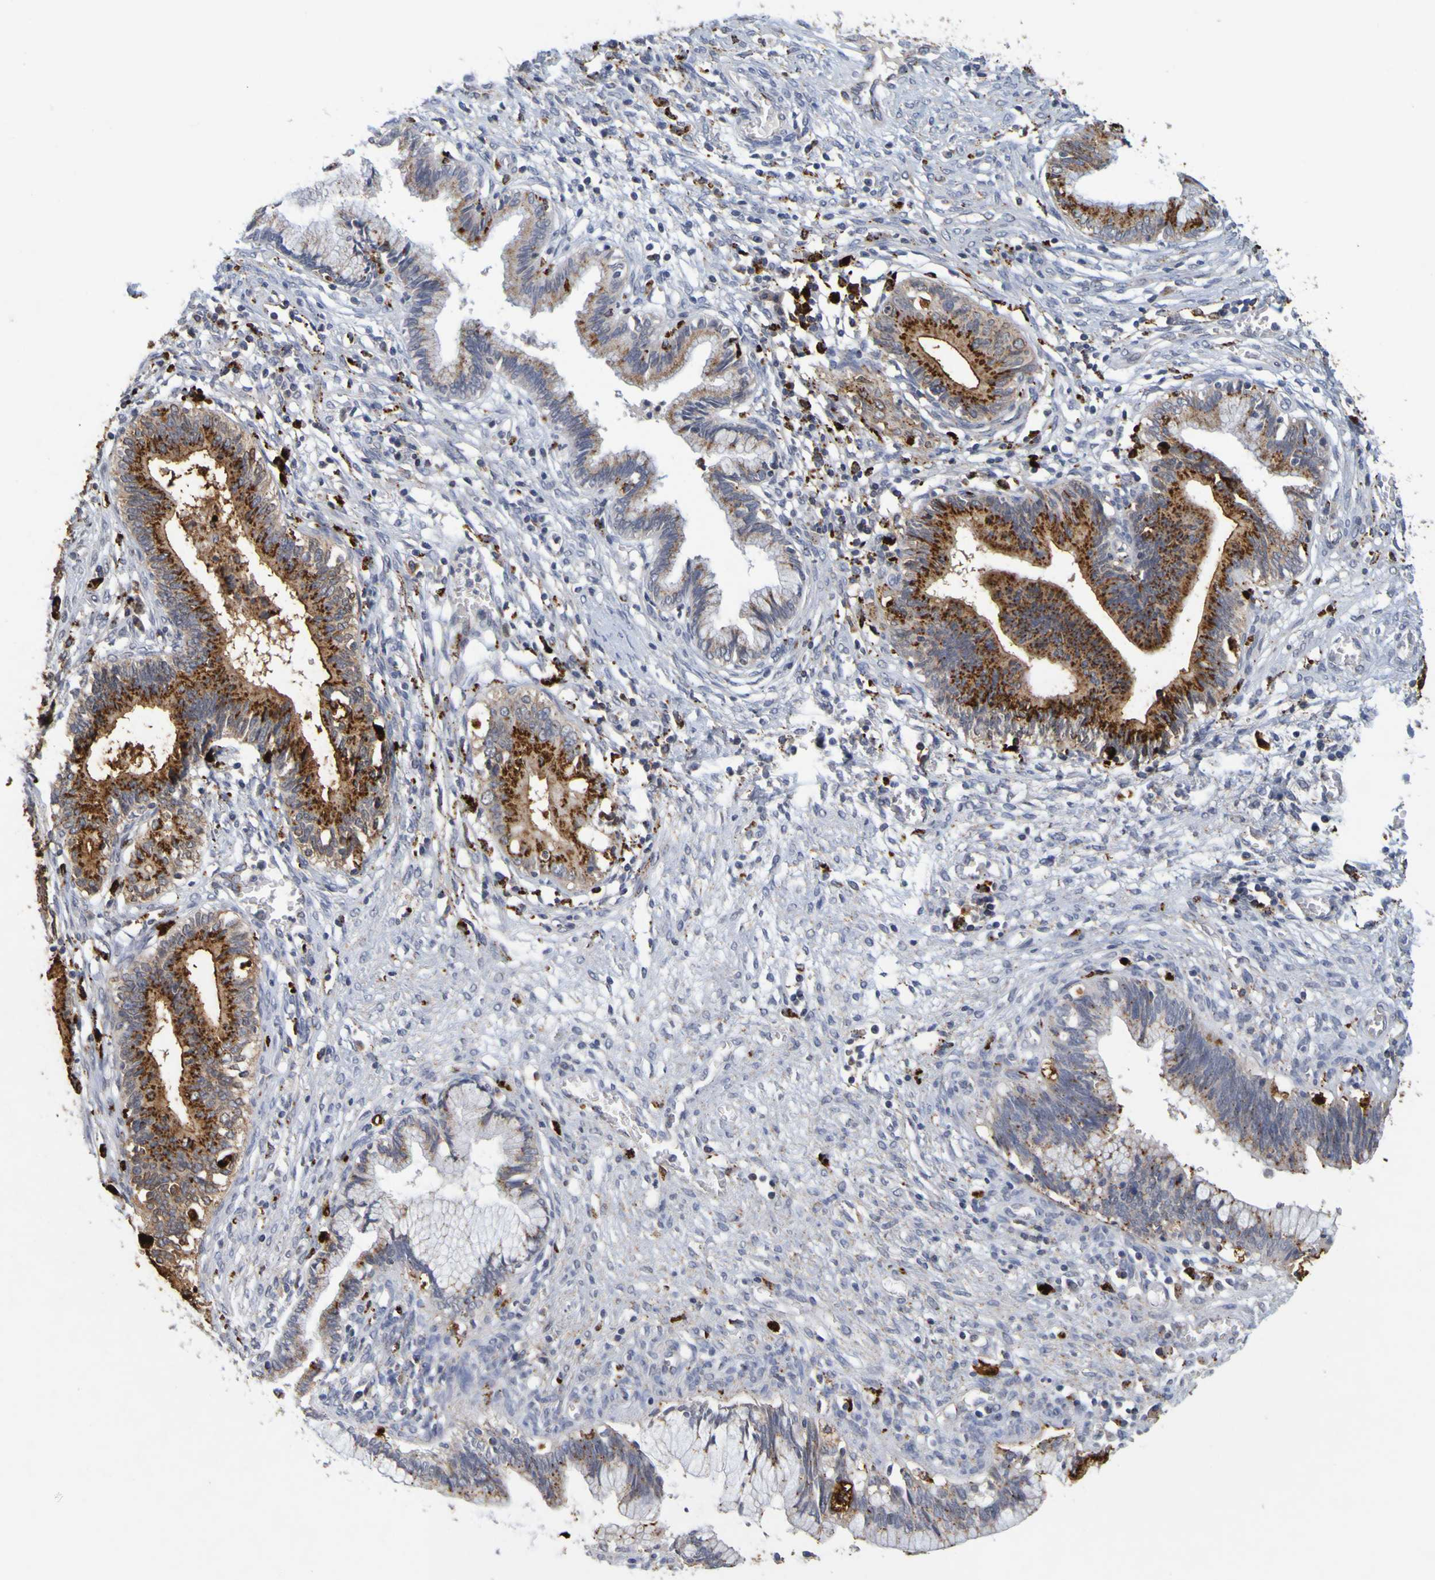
{"staining": {"intensity": "moderate", "quantity": ">75%", "location": "cytoplasmic/membranous"}, "tissue": "cervical cancer", "cell_type": "Tumor cells", "image_type": "cancer", "snomed": [{"axis": "morphology", "description": "Adenocarcinoma, NOS"}, {"axis": "topography", "description": "Cervix"}], "caption": "A medium amount of moderate cytoplasmic/membranous staining is appreciated in approximately >75% of tumor cells in adenocarcinoma (cervical) tissue.", "gene": "TPH1", "patient": {"sex": "female", "age": 44}}